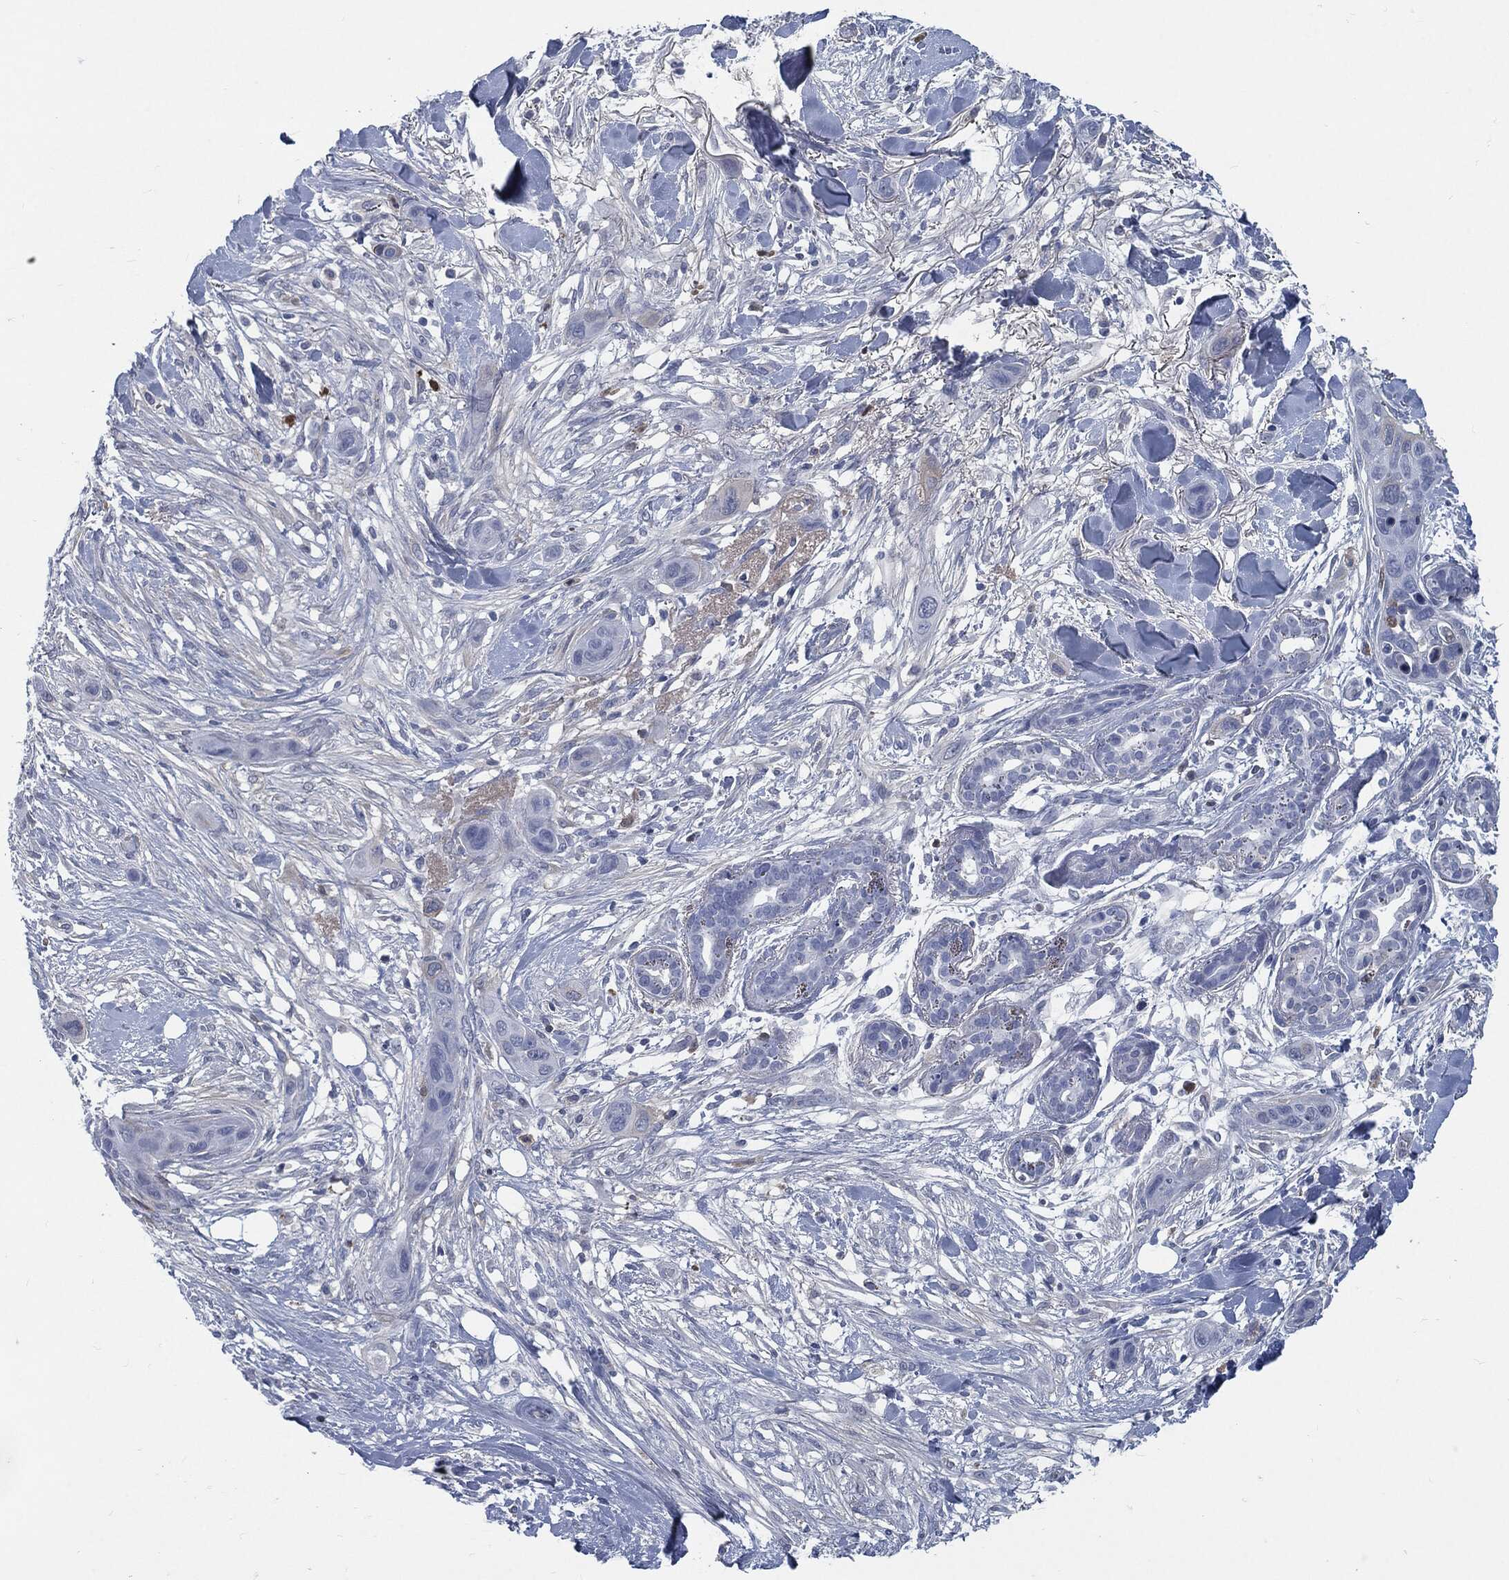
{"staining": {"intensity": "negative", "quantity": "none", "location": "none"}, "tissue": "skin cancer", "cell_type": "Tumor cells", "image_type": "cancer", "snomed": [{"axis": "morphology", "description": "Squamous cell carcinoma, NOS"}, {"axis": "topography", "description": "Skin"}], "caption": "Tumor cells show no significant protein positivity in skin squamous cell carcinoma.", "gene": "MST1", "patient": {"sex": "male", "age": 78}}